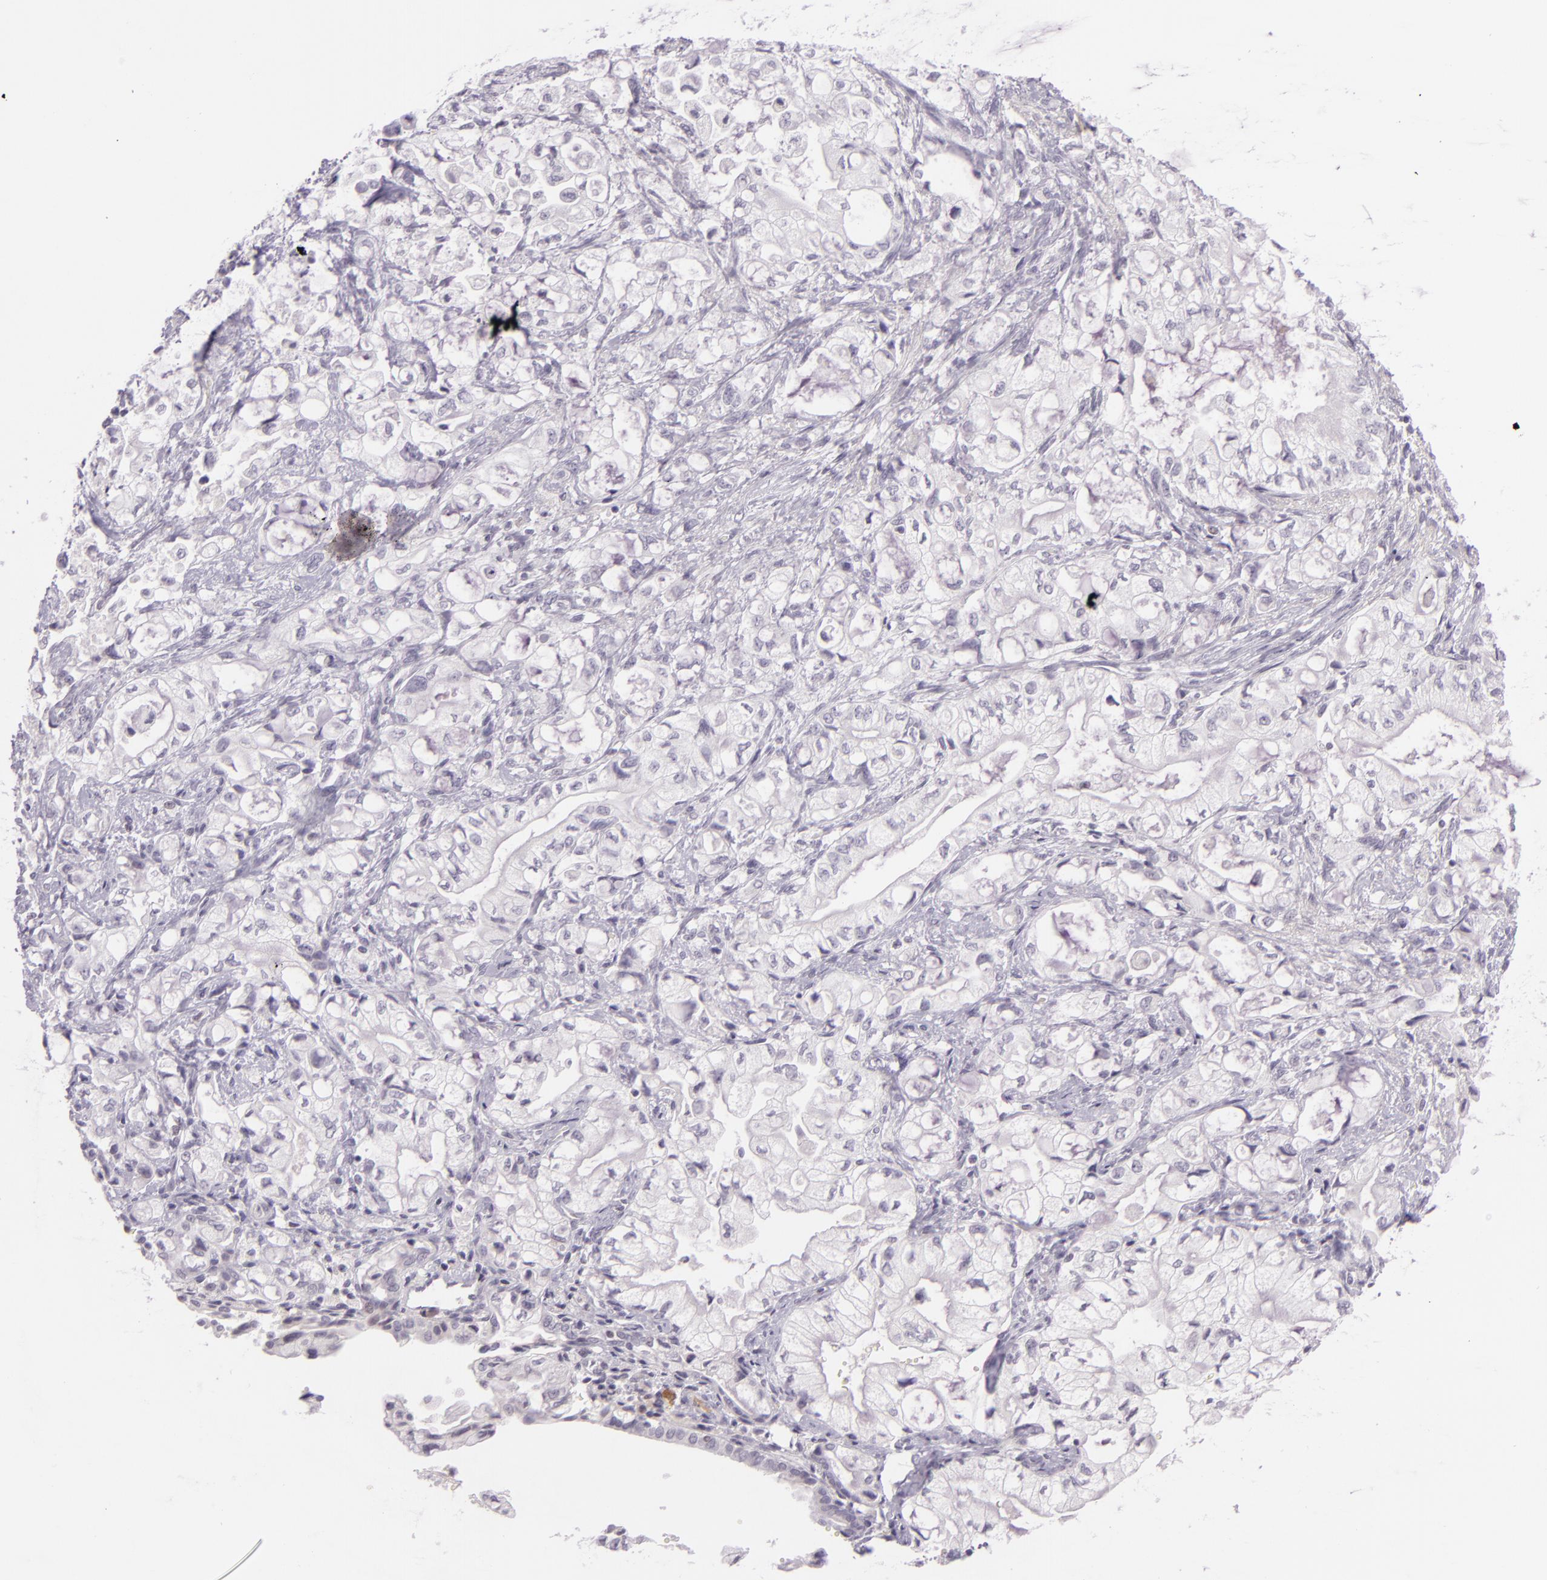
{"staining": {"intensity": "negative", "quantity": "none", "location": "none"}, "tissue": "pancreatic cancer", "cell_type": "Tumor cells", "image_type": "cancer", "snomed": [{"axis": "morphology", "description": "Adenocarcinoma, NOS"}, {"axis": "topography", "description": "Pancreas"}], "caption": "The IHC micrograph has no significant positivity in tumor cells of pancreatic cancer tissue. (Stains: DAB IHC with hematoxylin counter stain, Microscopy: brightfield microscopy at high magnification).", "gene": "CHEK2", "patient": {"sex": "male", "age": 79}}